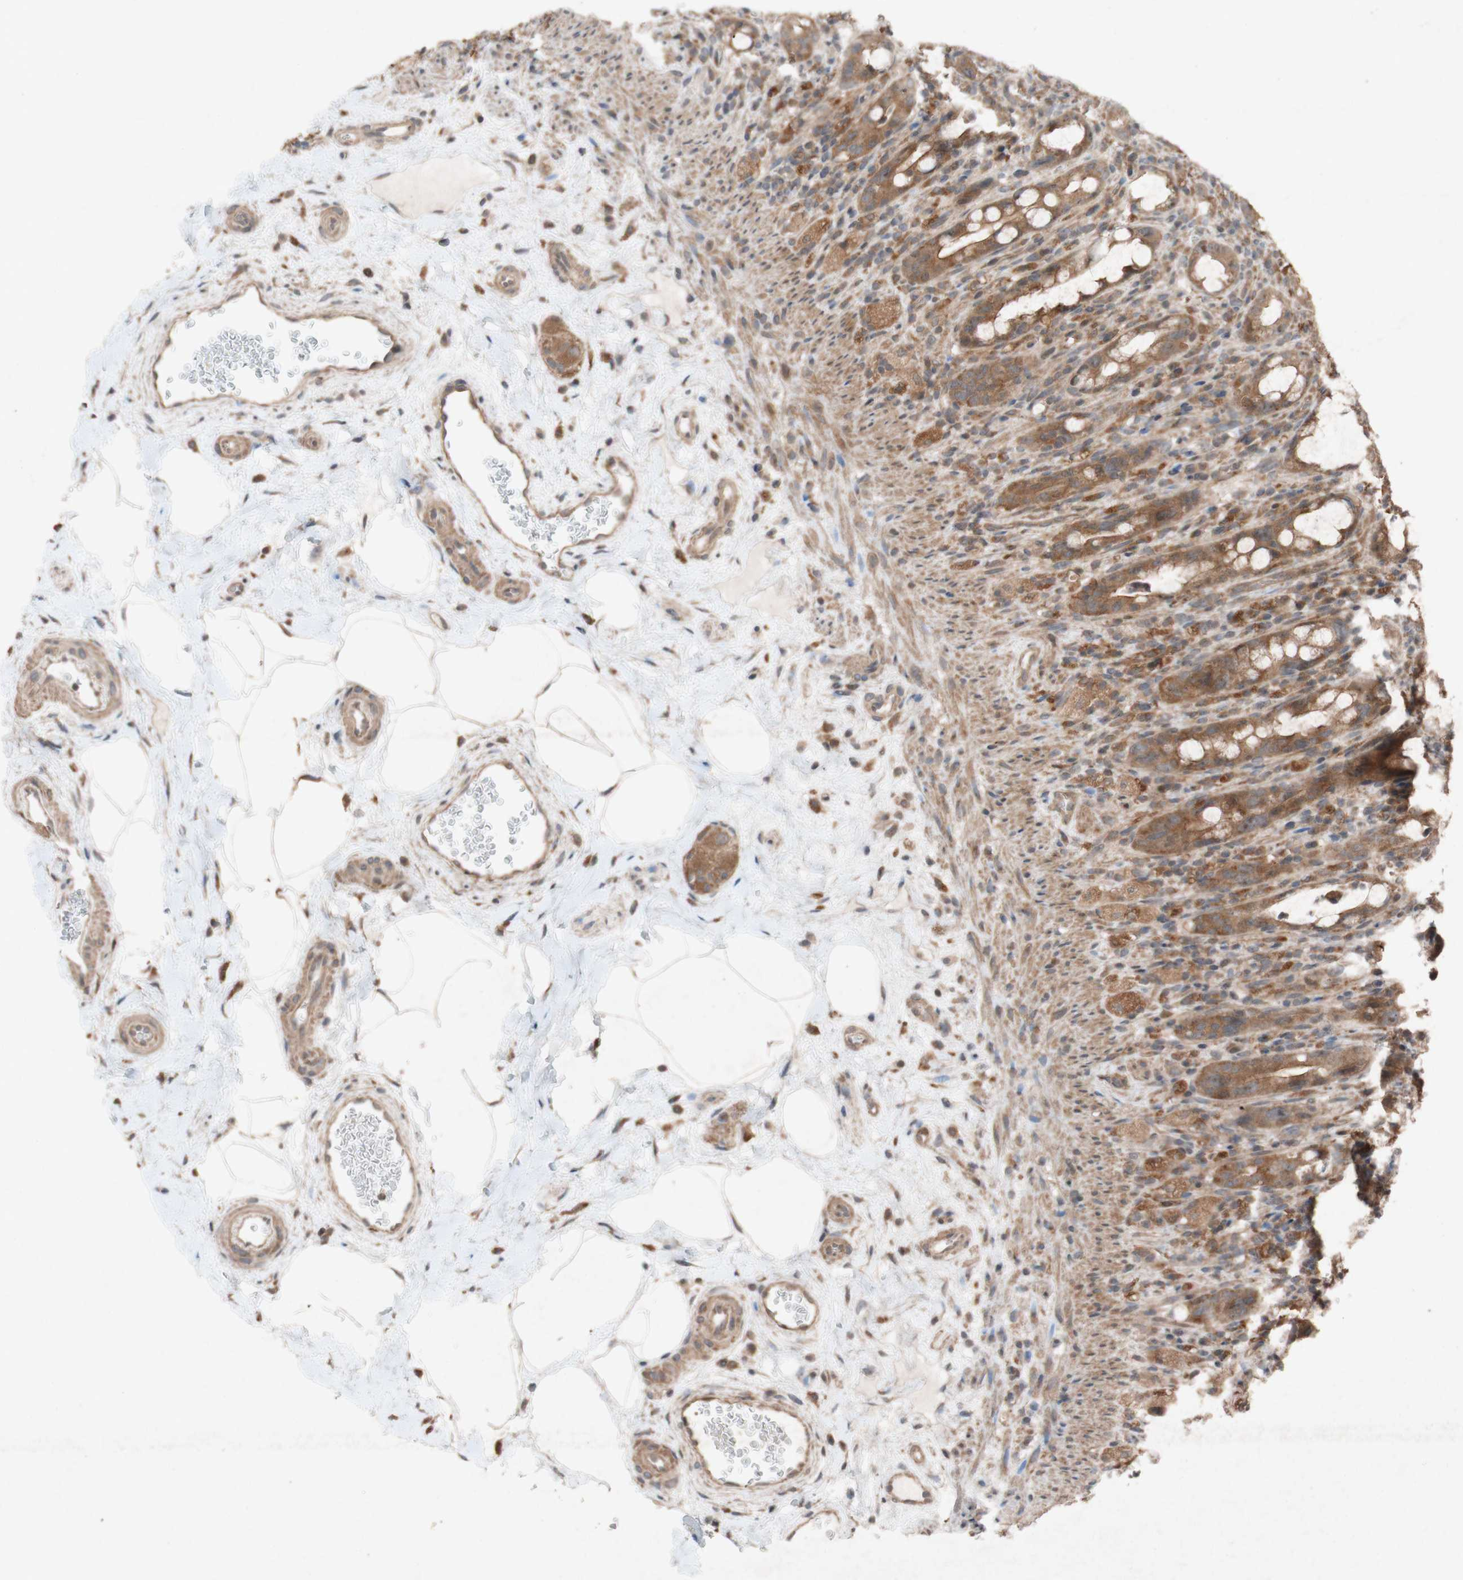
{"staining": {"intensity": "moderate", "quantity": ">75%", "location": "cytoplasmic/membranous"}, "tissue": "rectum", "cell_type": "Glandular cells", "image_type": "normal", "snomed": [{"axis": "morphology", "description": "Normal tissue, NOS"}, {"axis": "topography", "description": "Rectum"}], "caption": "The photomicrograph demonstrates immunohistochemical staining of unremarkable rectum. There is moderate cytoplasmic/membranous staining is present in about >75% of glandular cells.", "gene": "ATP6V1F", "patient": {"sex": "male", "age": 44}}